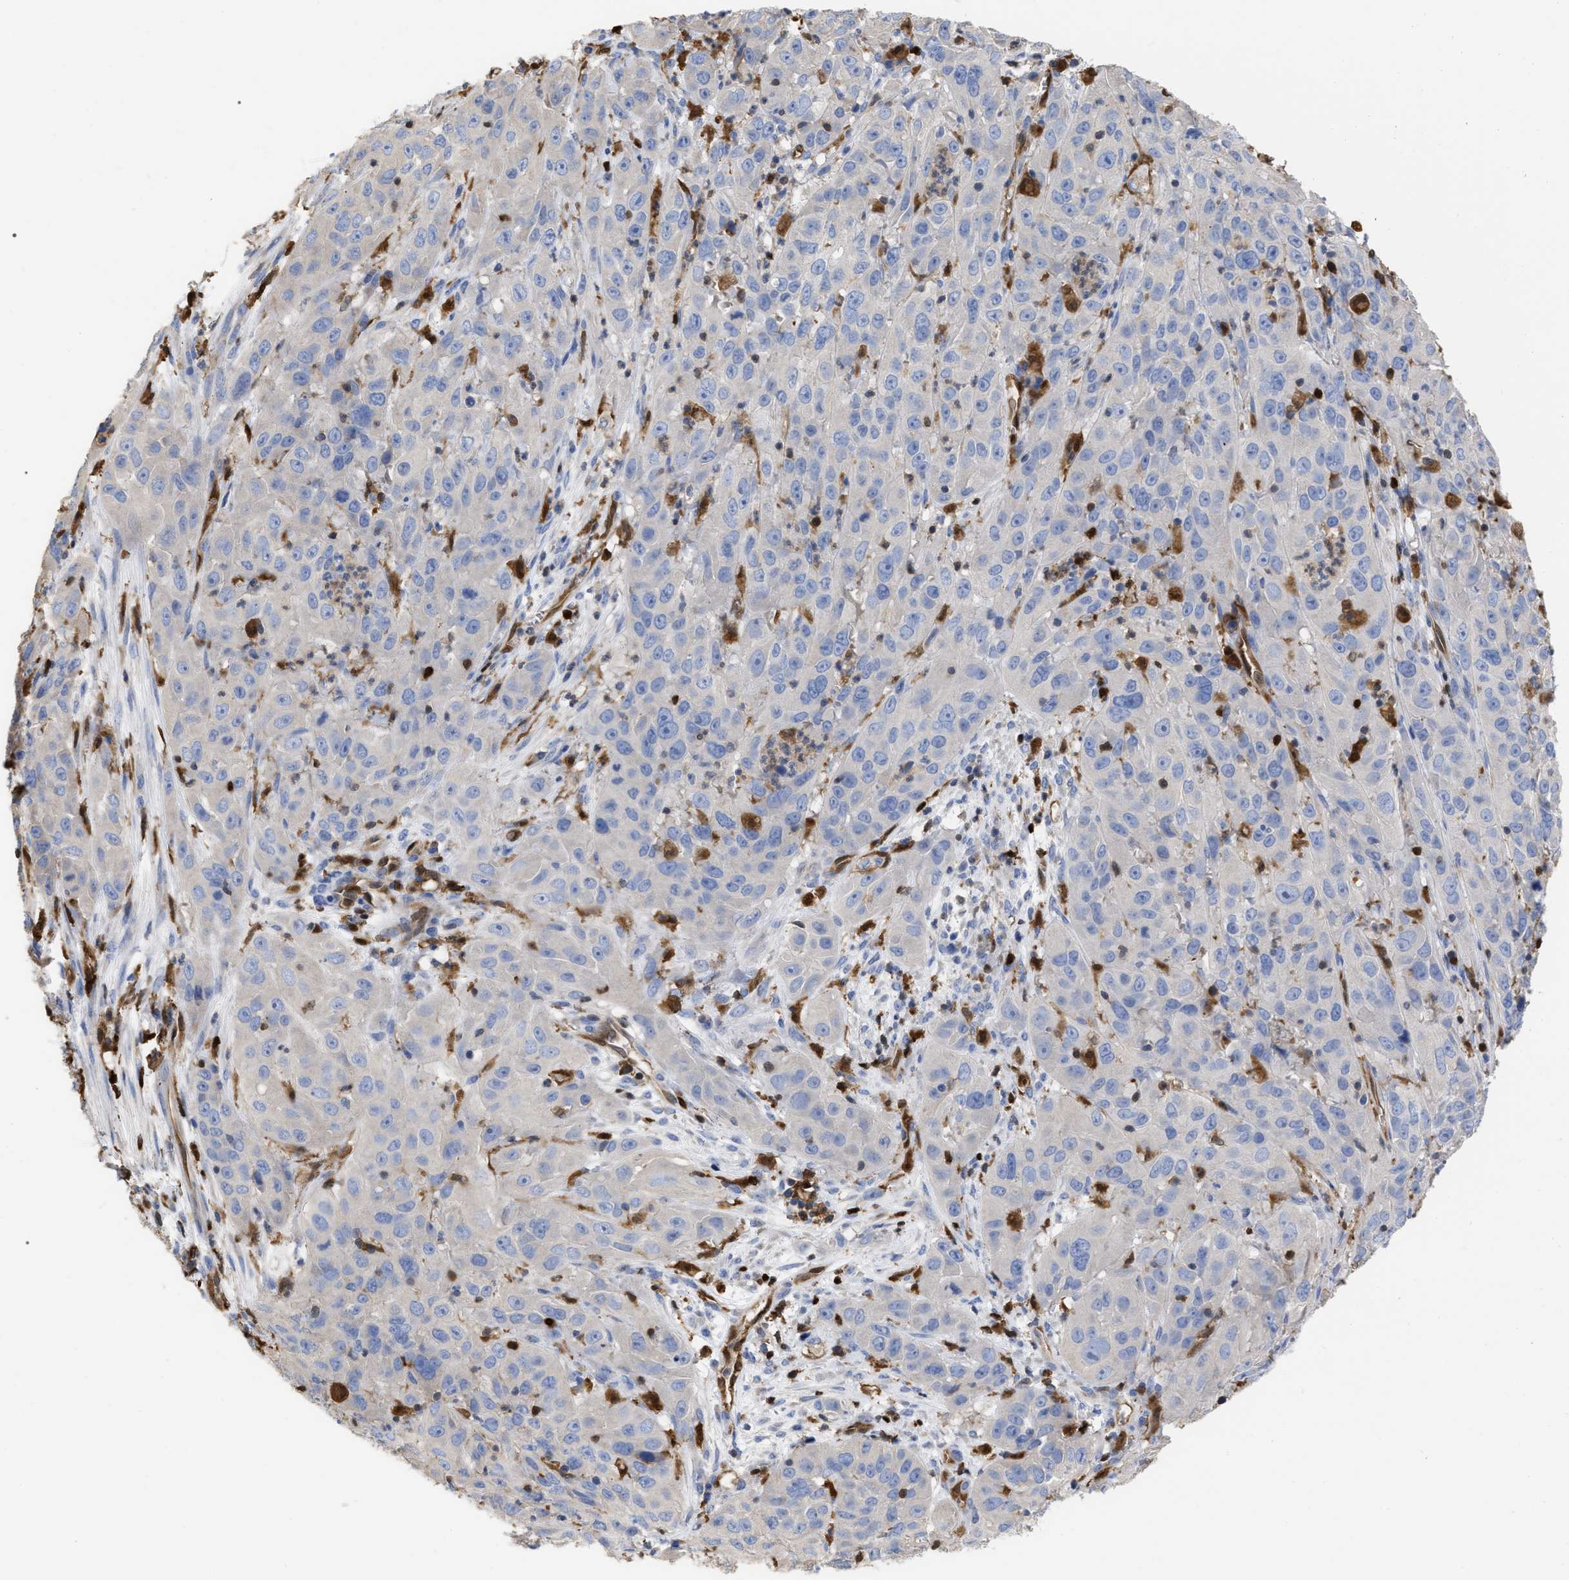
{"staining": {"intensity": "negative", "quantity": "none", "location": "none"}, "tissue": "cervical cancer", "cell_type": "Tumor cells", "image_type": "cancer", "snomed": [{"axis": "morphology", "description": "Squamous cell carcinoma, NOS"}, {"axis": "topography", "description": "Cervix"}], "caption": "Image shows no significant protein positivity in tumor cells of squamous cell carcinoma (cervical).", "gene": "GIMAP4", "patient": {"sex": "female", "age": 32}}